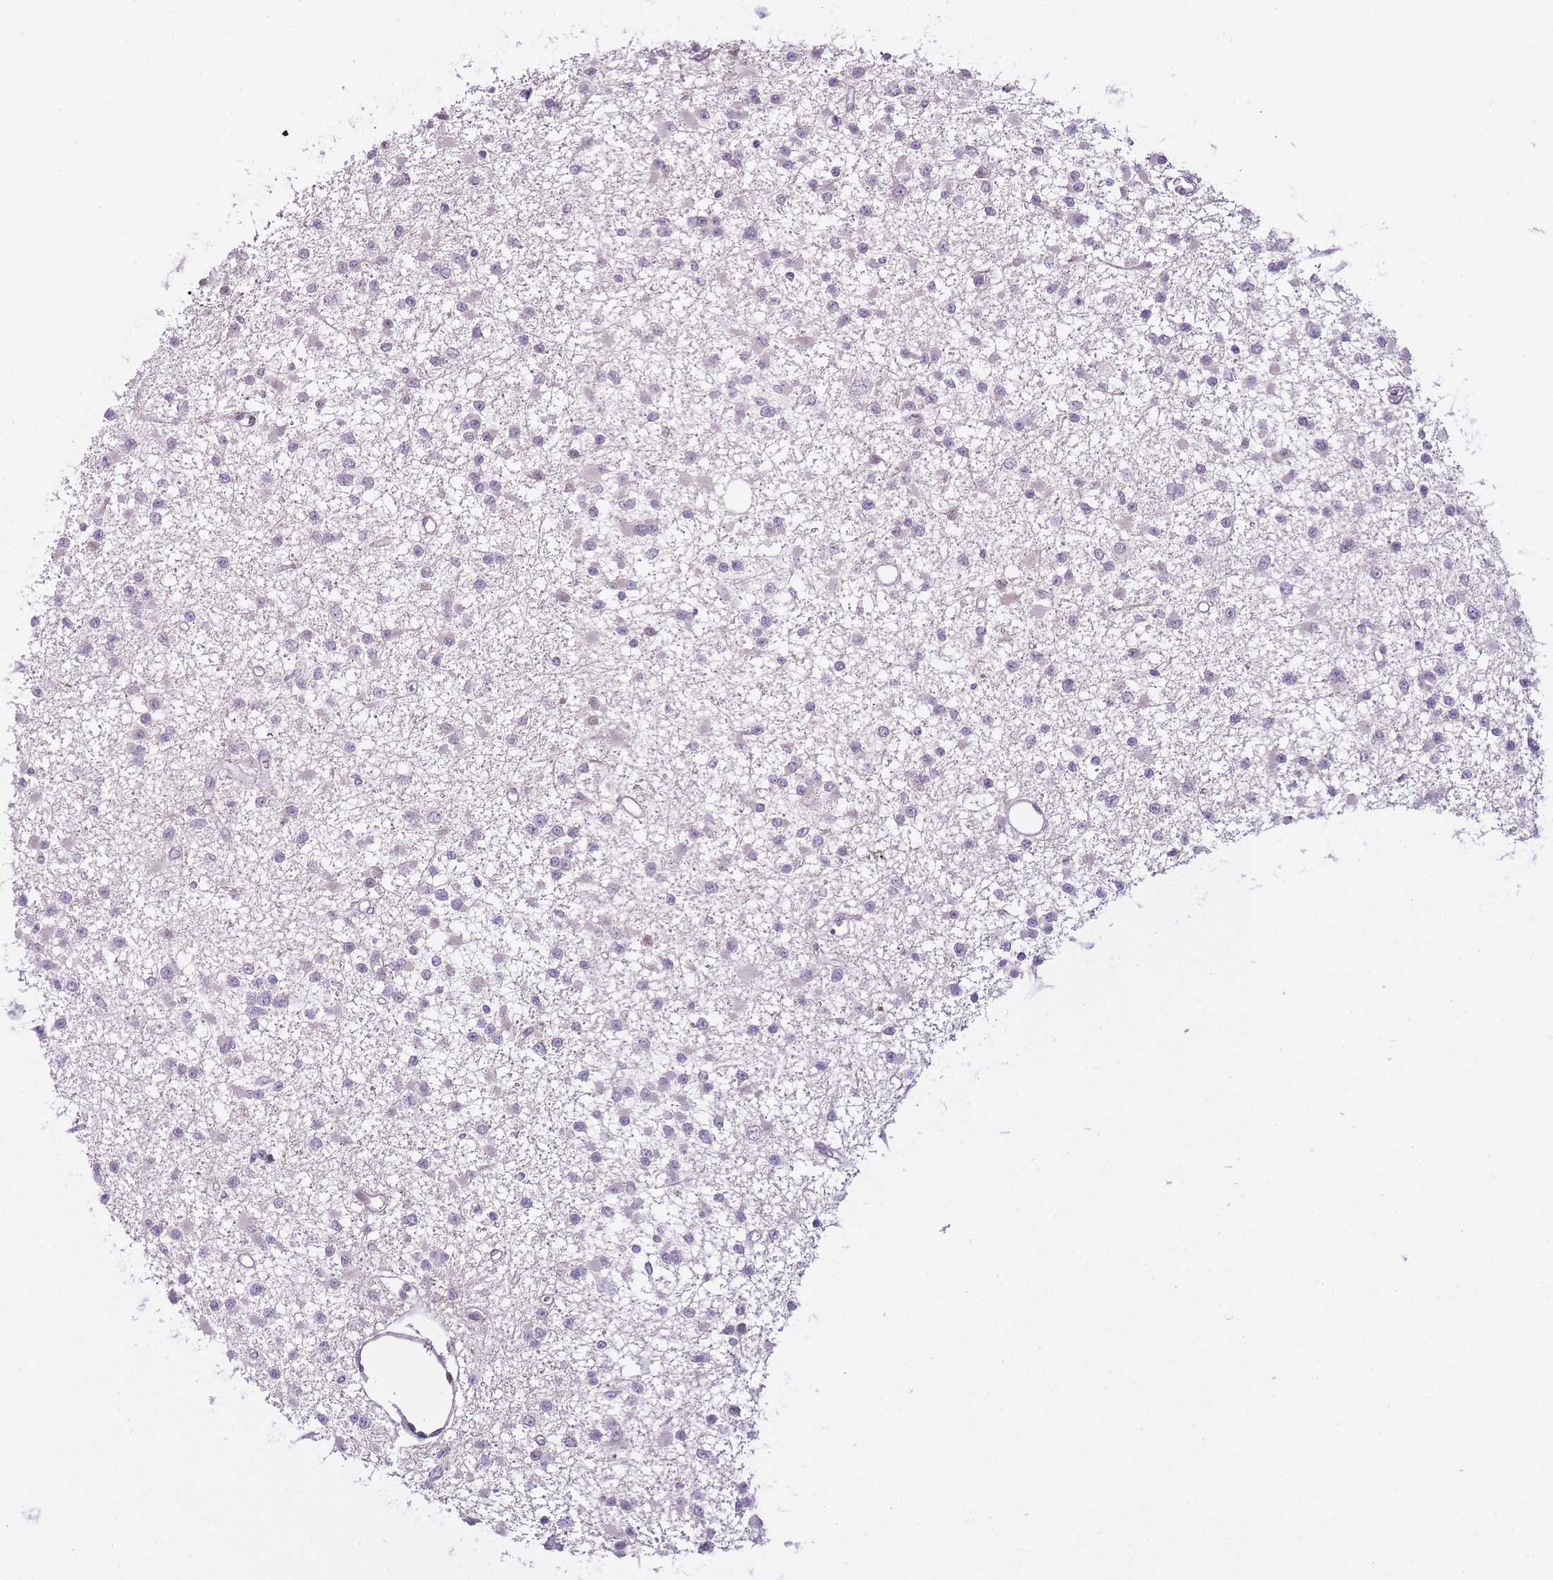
{"staining": {"intensity": "negative", "quantity": "none", "location": "none"}, "tissue": "glioma", "cell_type": "Tumor cells", "image_type": "cancer", "snomed": [{"axis": "morphology", "description": "Glioma, malignant, Low grade"}, {"axis": "topography", "description": "Brain"}], "caption": "An immunohistochemistry (IHC) histopathology image of glioma is shown. There is no staining in tumor cells of glioma.", "gene": "OGG1", "patient": {"sex": "female", "age": 22}}